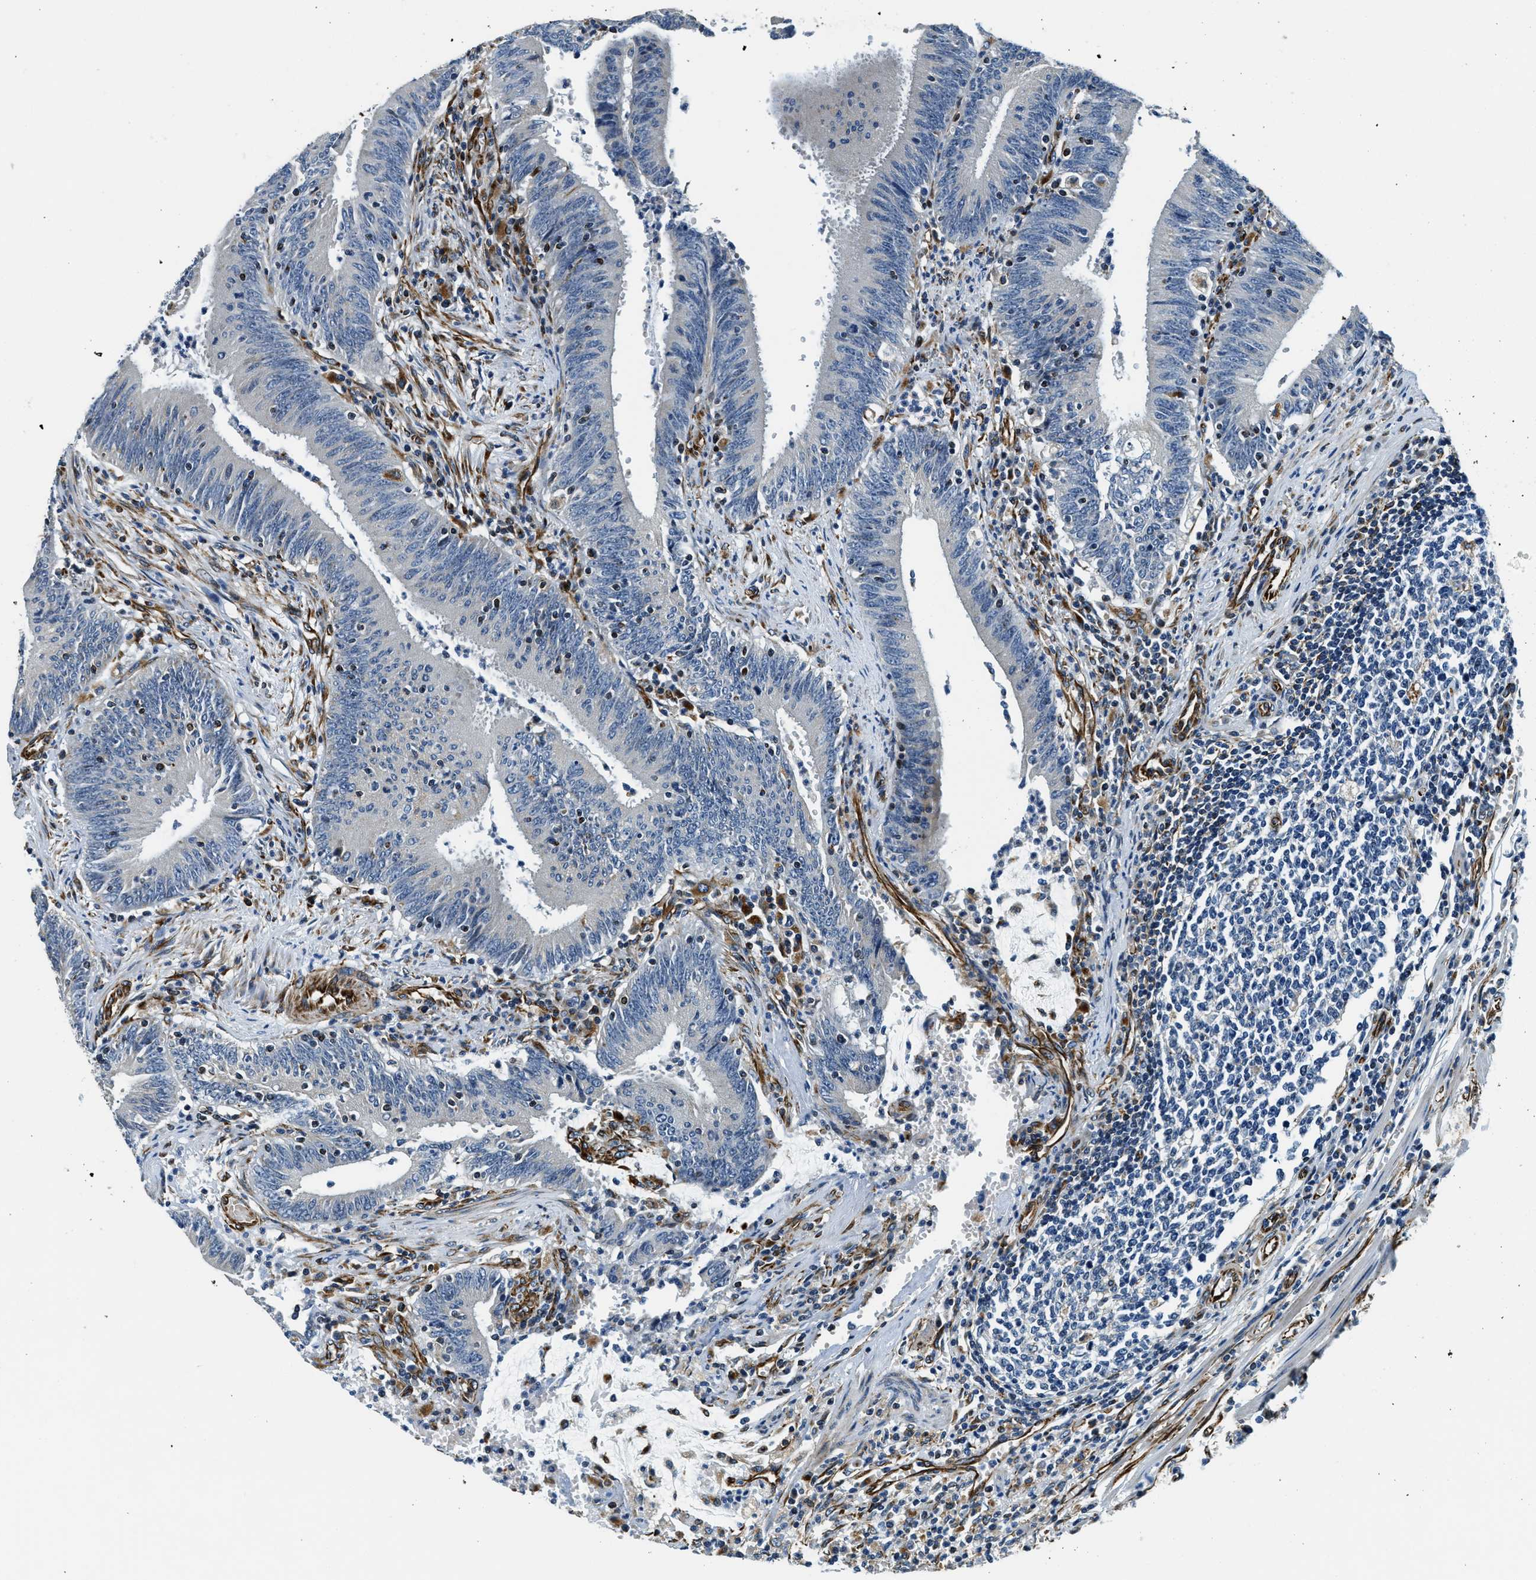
{"staining": {"intensity": "negative", "quantity": "none", "location": "none"}, "tissue": "colorectal cancer", "cell_type": "Tumor cells", "image_type": "cancer", "snomed": [{"axis": "morphology", "description": "Normal tissue, NOS"}, {"axis": "morphology", "description": "Adenocarcinoma, NOS"}, {"axis": "topography", "description": "Rectum"}], "caption": "Protein analysis of colorectal cancer (adenocarcinoma) displays no significant expression in tumor cells. (Brightfield microscopy of DAB (3,3'-diaminobenzidine) IHC at high magnification).", "gene": "GNS", "patient": {"sex": "female", "age": 66}}